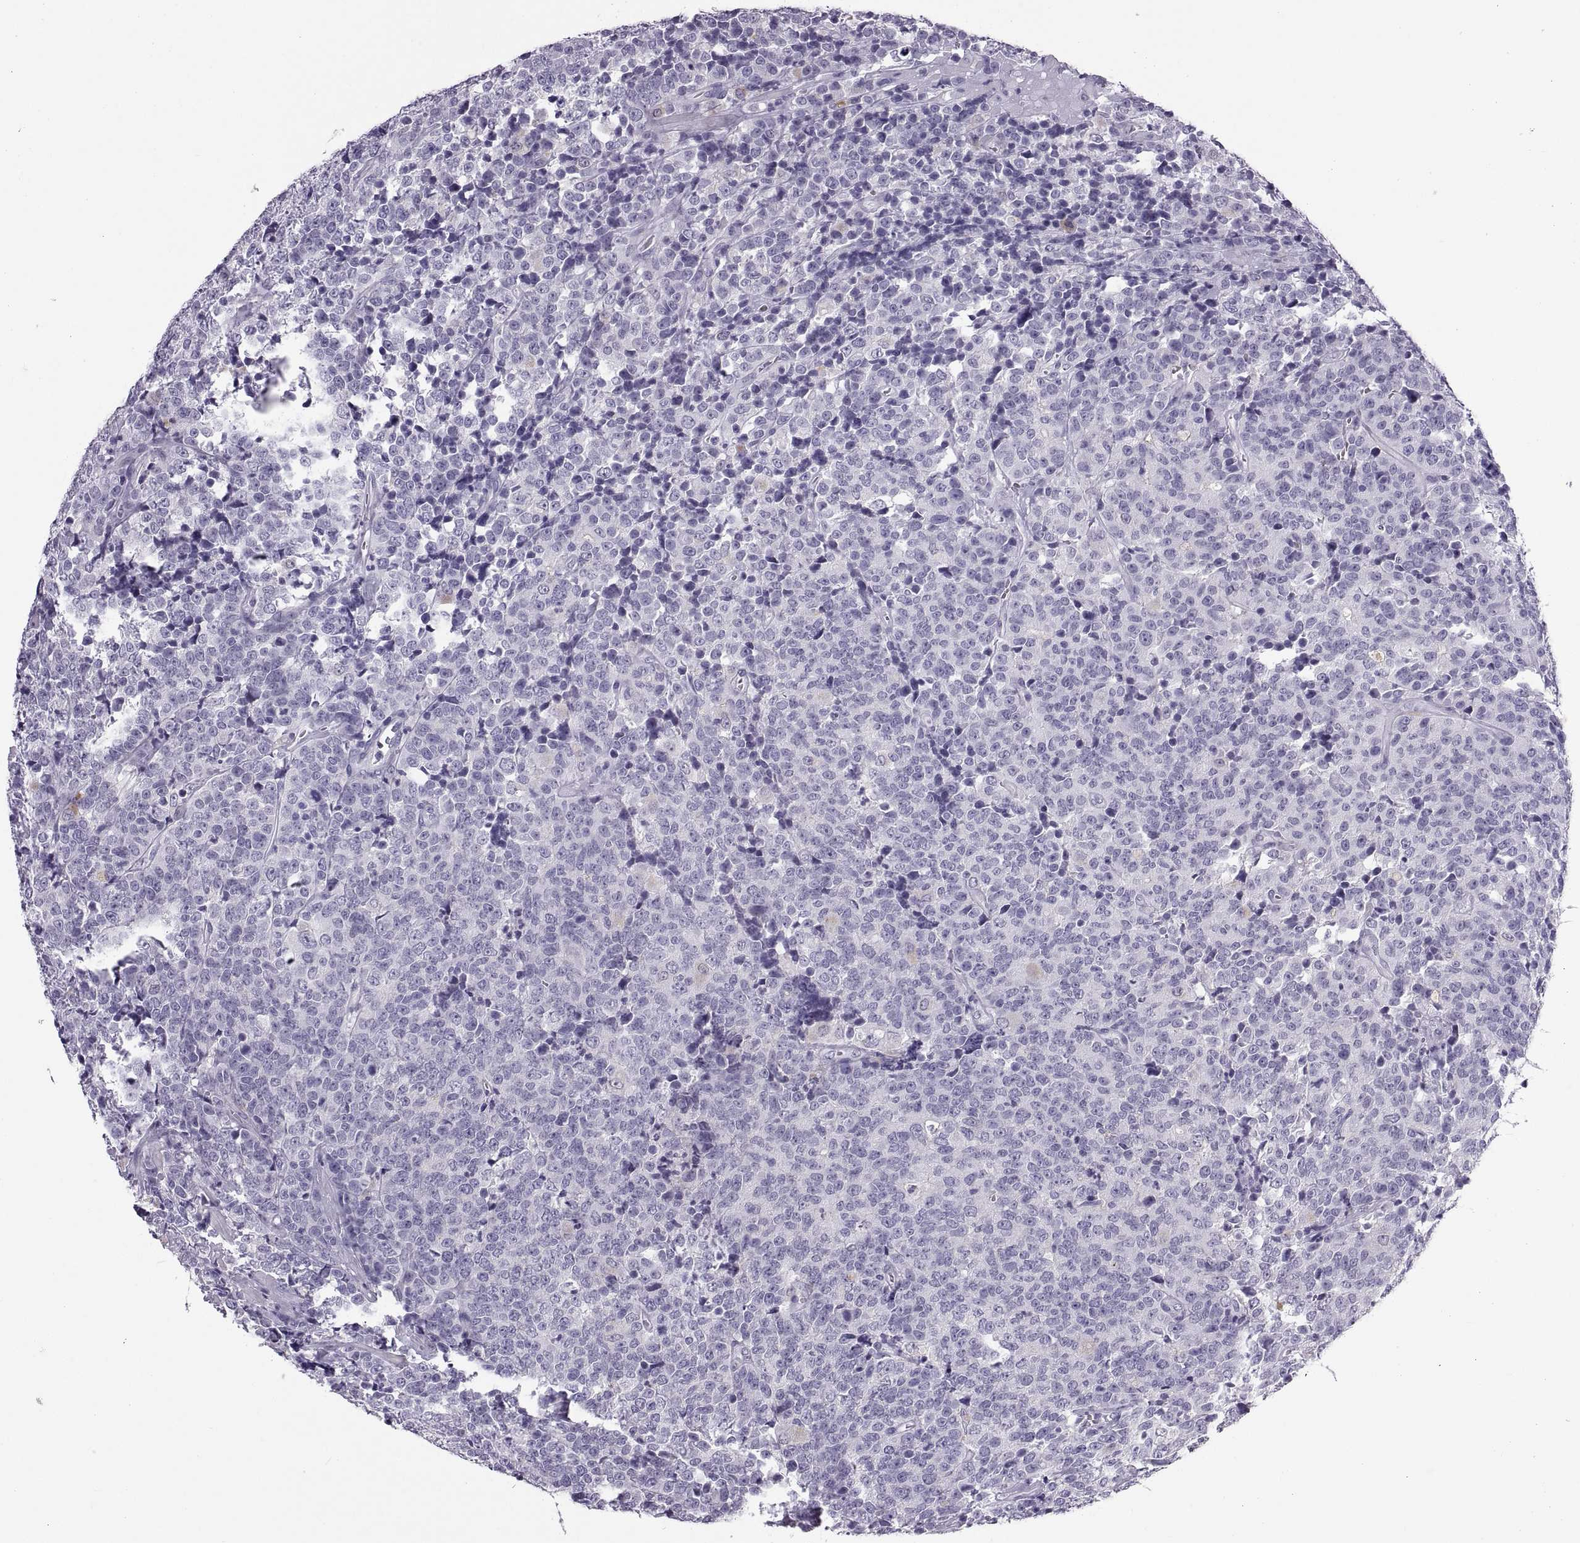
{"staining": {"intensity": "negative", "quantity": "none", "location": "none"}, "tissue": "prostate cancer", "cell_type": "Tumor cells", "image_type": "cancer", "snomed": [{"axis": "morphology", "description": "Adenocarcinoma, NOS"}, {"axis": "topography", "description": "Prostate"}], "caption": "Immunohistochemical staining of prostate adenocarcinoma shows no significant positivity in tumor cells.", "gene": "QRICH2", "patient": {"sex": "male", "age": 67}}